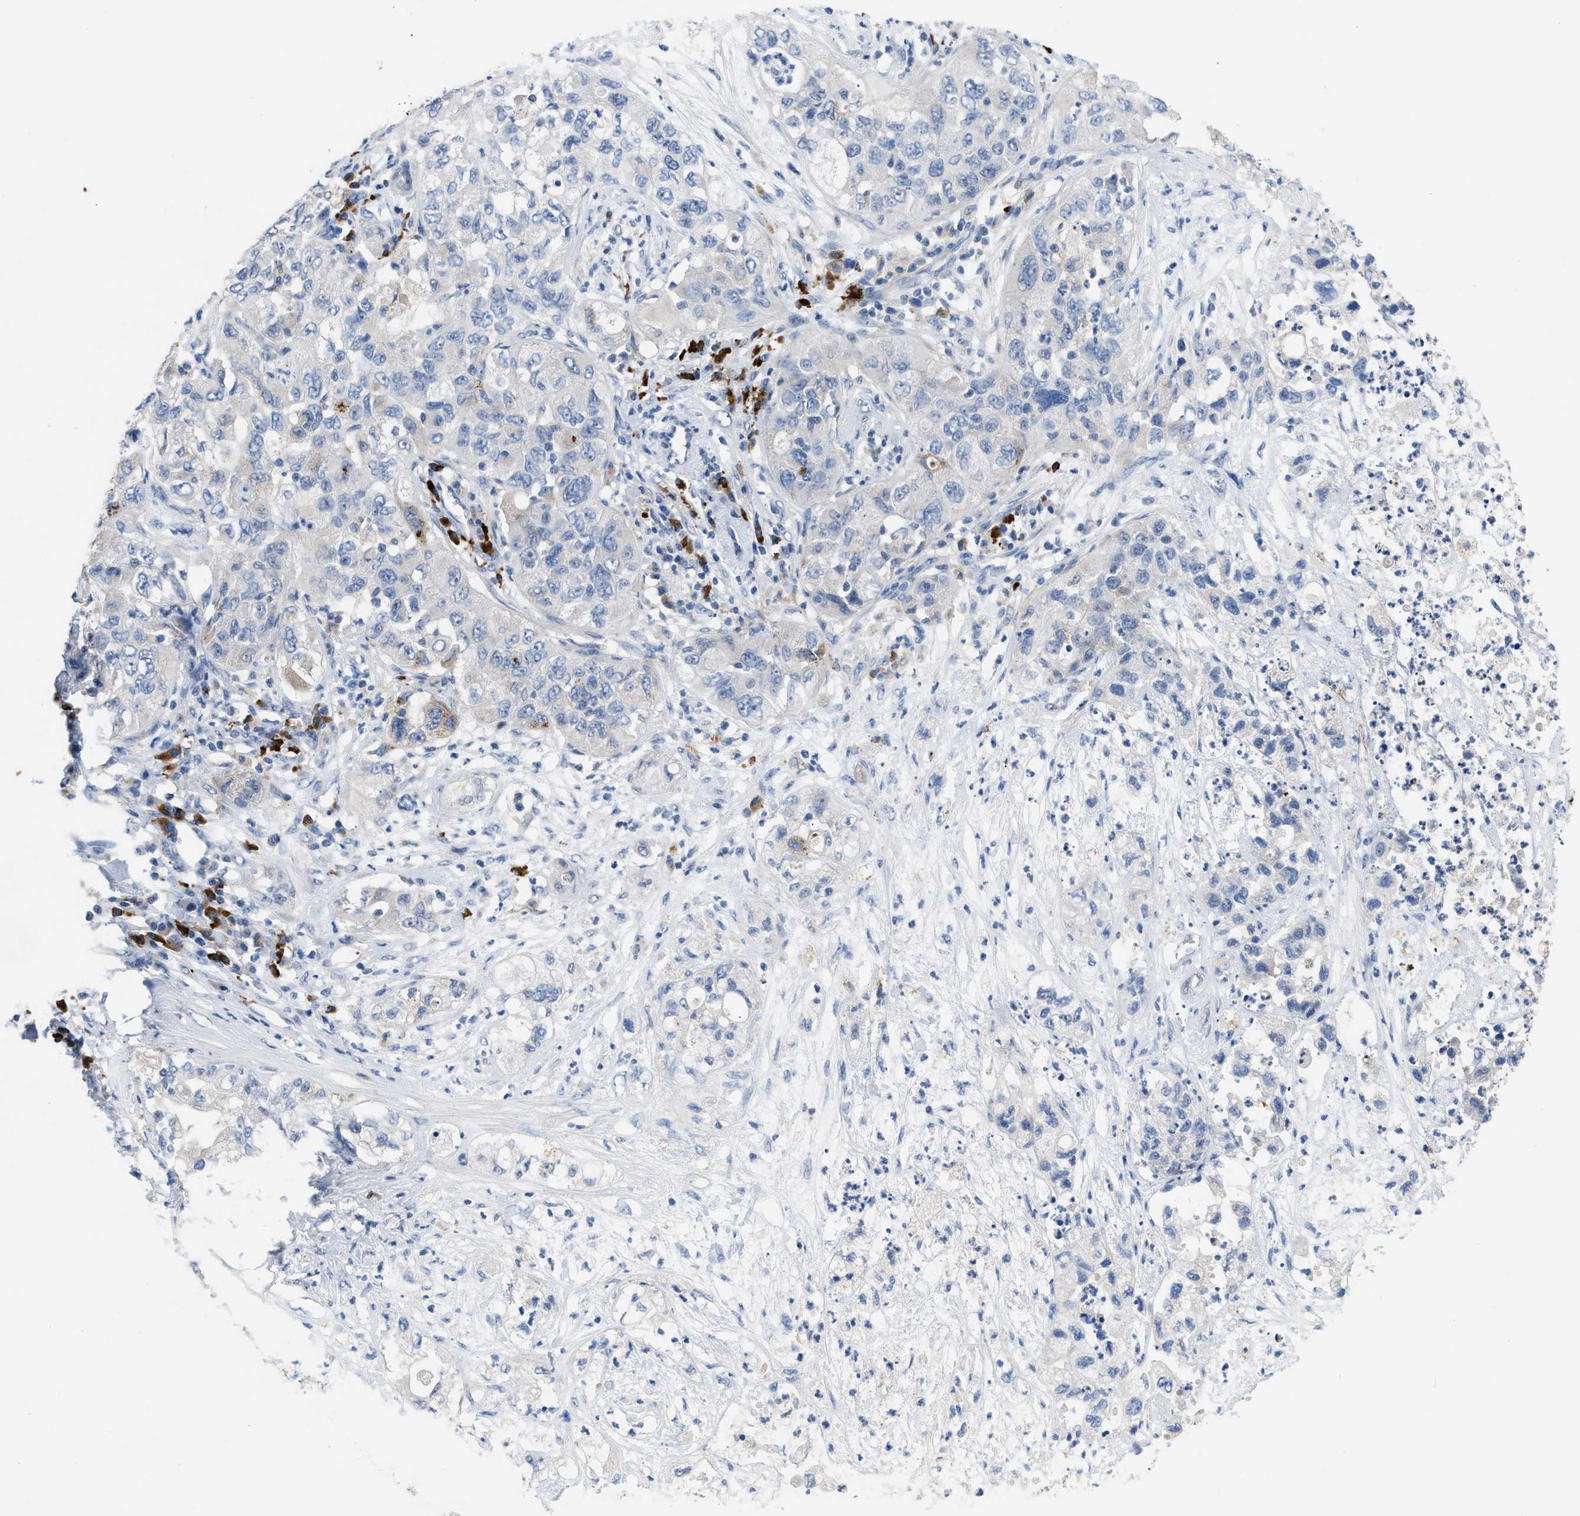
{"staining": {"intensity": "negative", "quantity": "none", "location": "none"}, "tissue": "pancreatic cancer", "cell_type": "Tumor cells", "image_type": "cancer", "snomed": [{"axis": "morphology", "description": "Adenocarcinoma, NOS"}, {"axis": "topography", "description": "Pancreas"}], "caption": "Immunohistochemical staining of human adenocarcinoma (pancreatic) shows no significant positivity in tumor cells.", "gene": "FGF18", "patient": {"sex": "female", "age": 78}}